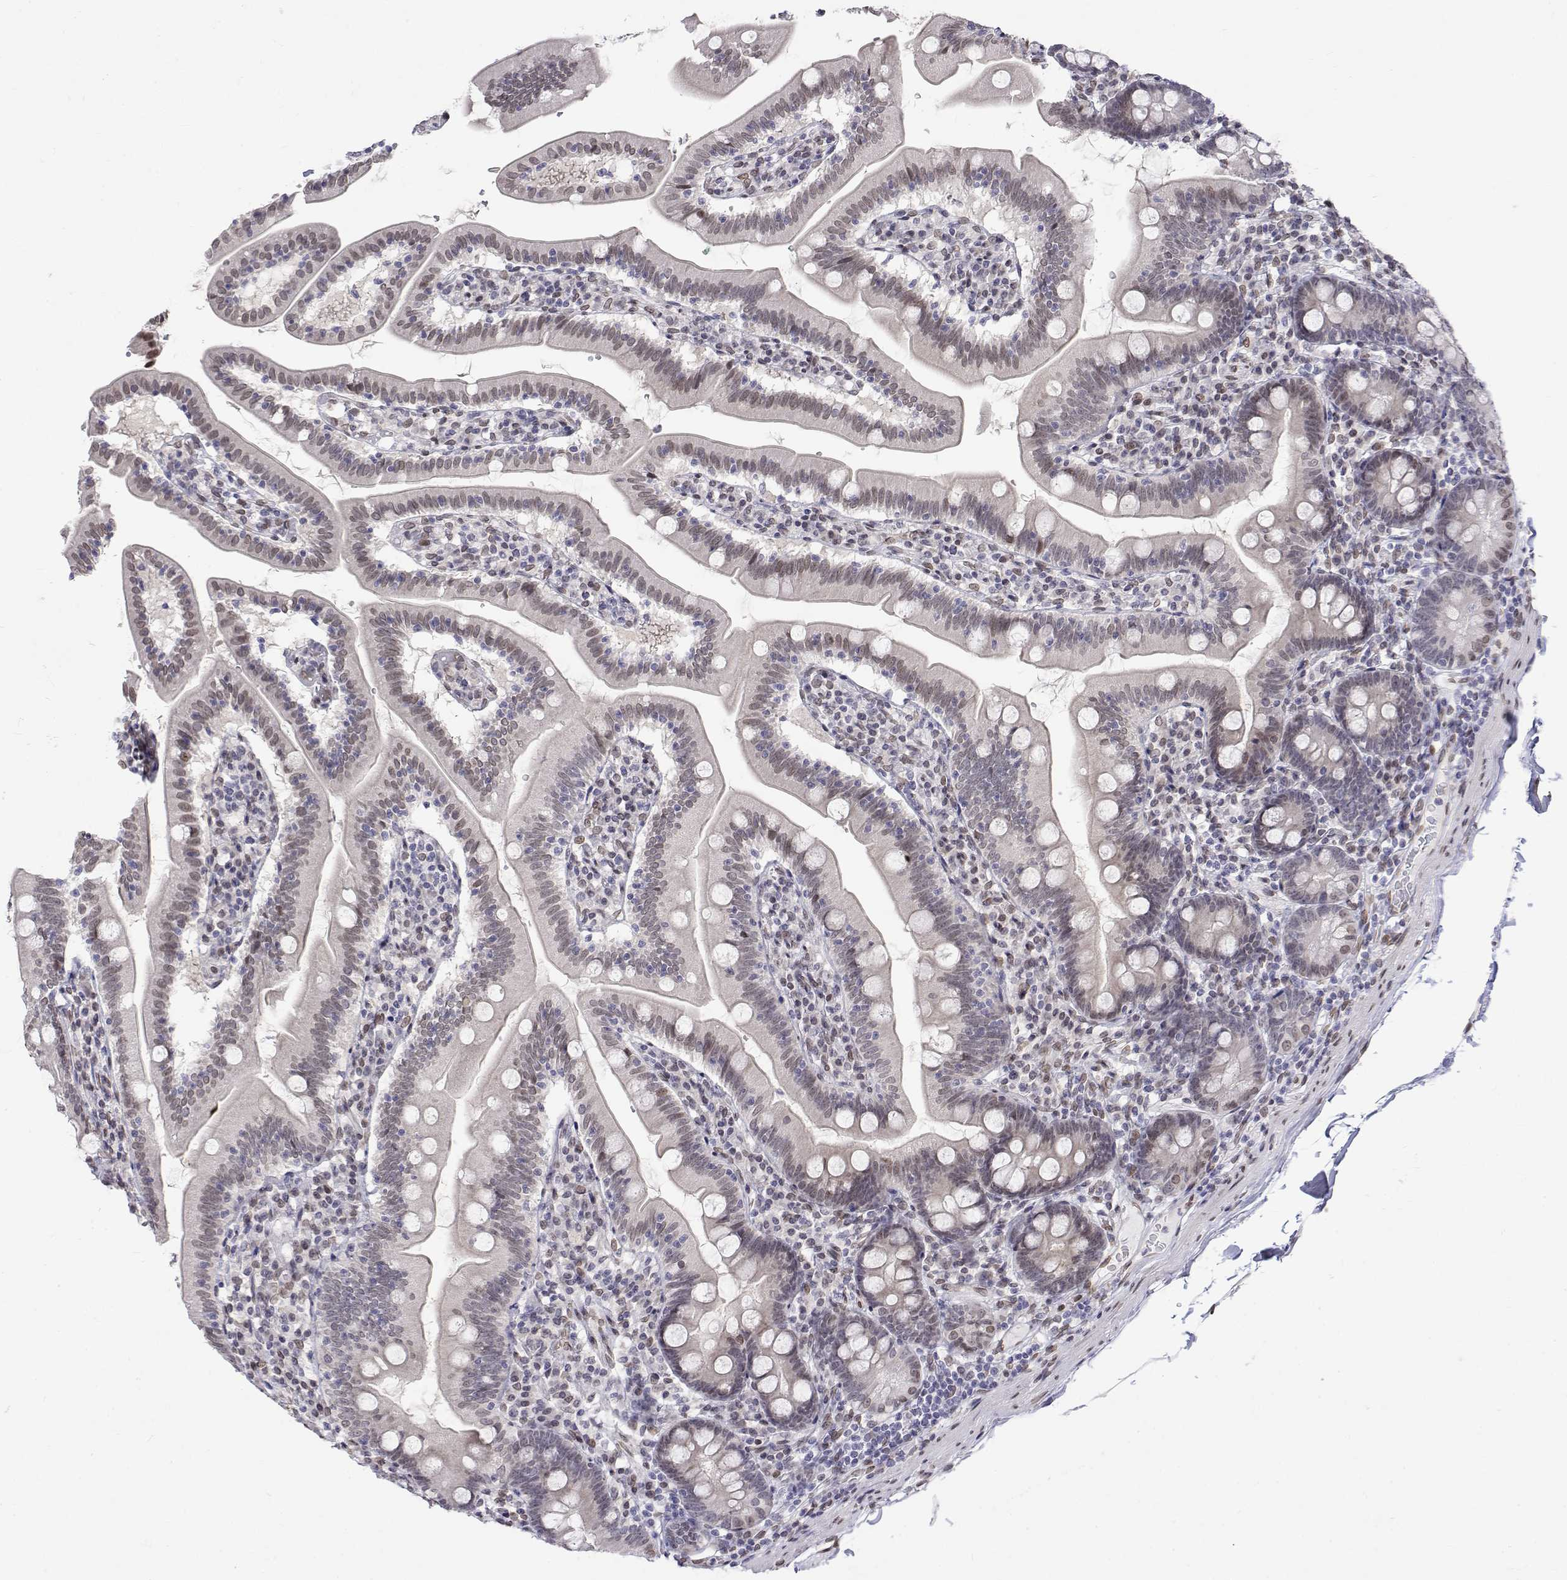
{"staining": {"intensity": "weak", "quantity": ">75%", "location": "nuclear"}, "tissue": "duodenum", "cell_type": "Glandular cells", "image_type": "normal", "snomed": [{"axis": "morphology", "description": "Normal tissue, NOS"}, {"axis": "topography", "description": "Duodenum"}], "caption": "Glandular cells display low levels of weak nuclear staining in about >75% of cells in normal human duodenum. (DAB IHC, brown staining for protein, blue staining for nuclei).", "gene": "ZNF532", "patient": {"sex": "female", "age": 67}}